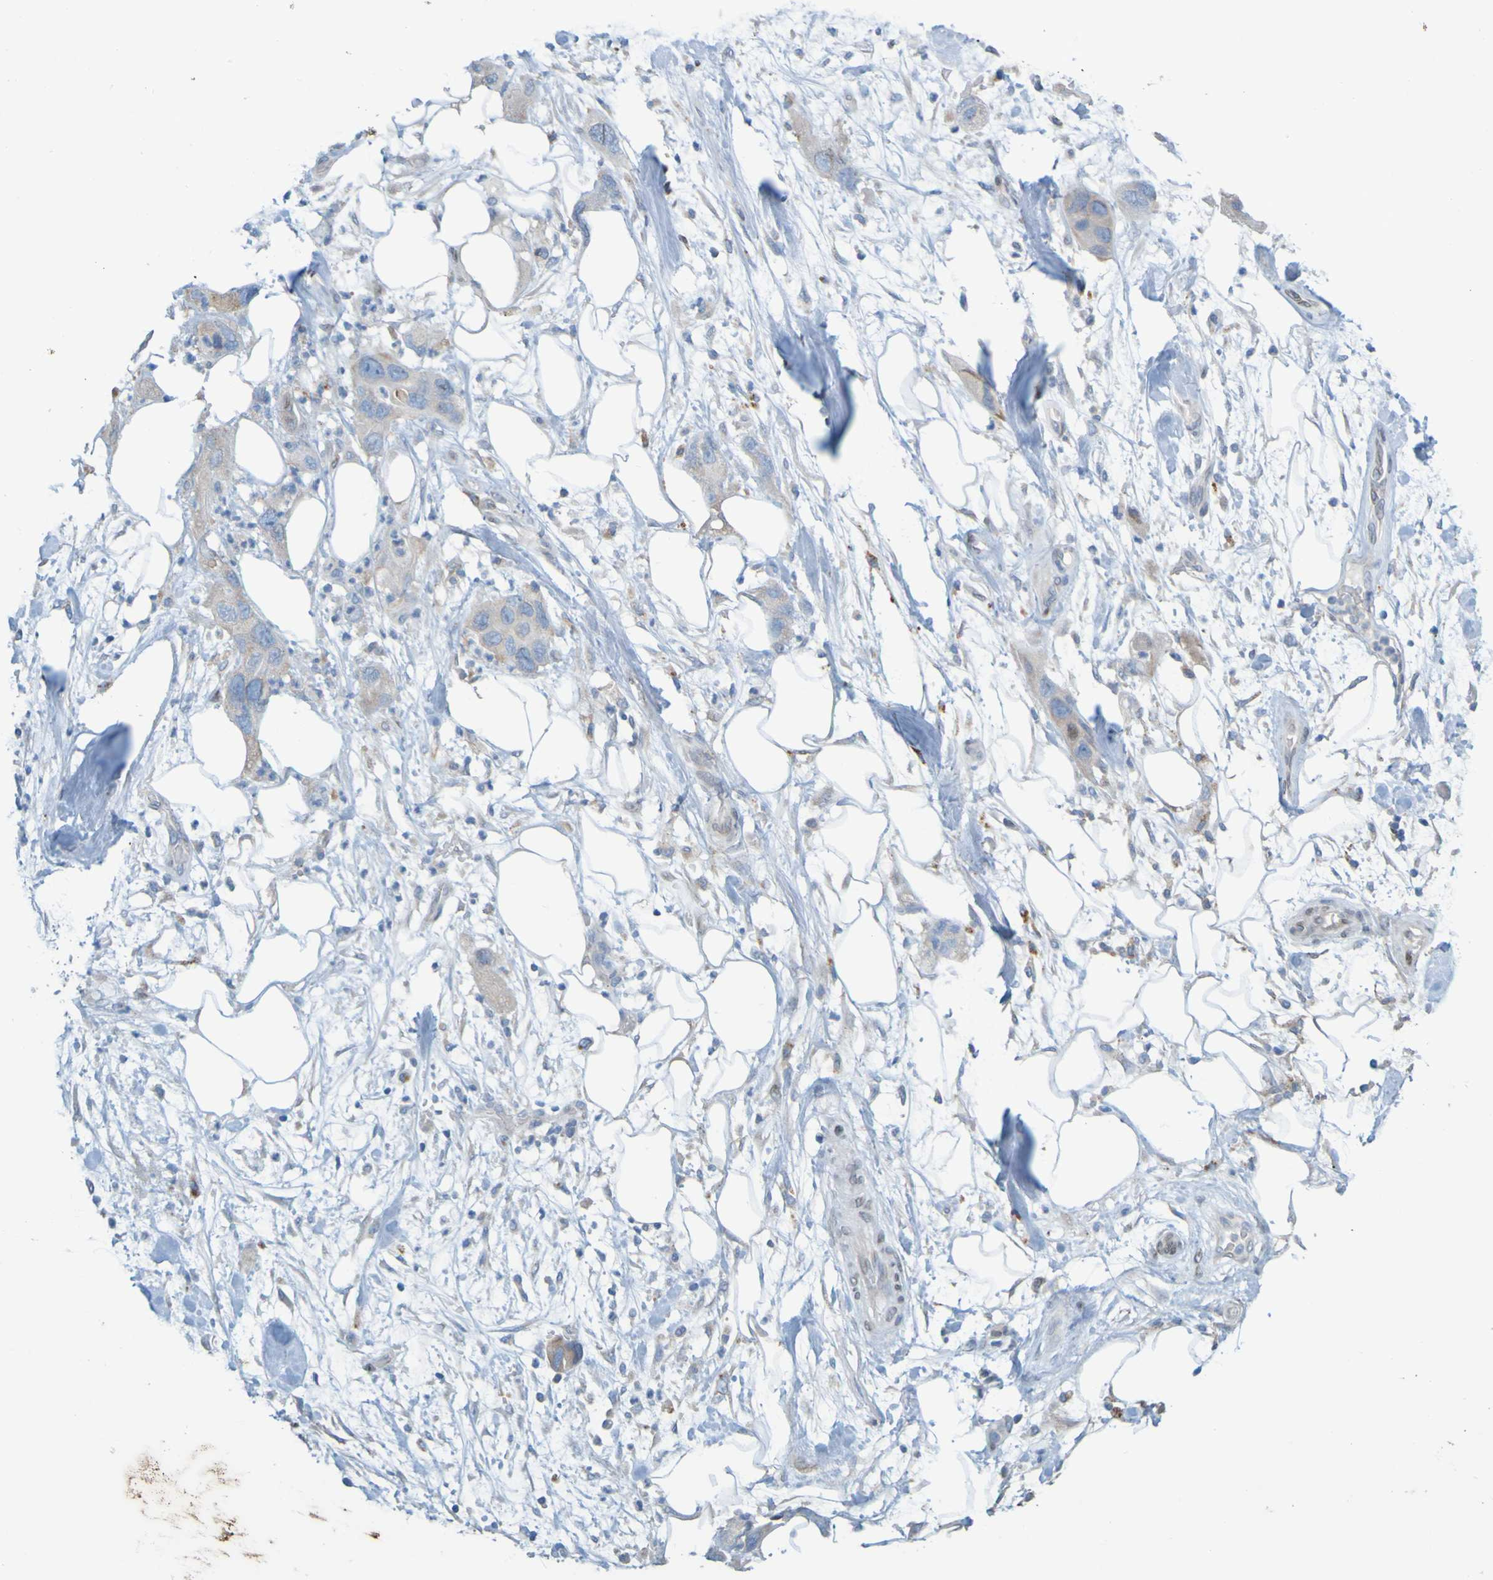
{"staining": {"intensity": "weak", "quantity": ">75%", "location": "cytoplasmic/membranous"}, "tissue": "pancreatic cancer", "cell_type": "Tumor cells", "image_type": "cancer", "snomed": [{"axis": "morphology", "description": "Adenocarcinoma, NOS"}, {"axis": "topography", "description": "Pancreas"}], "caption": "Approximately >75% of tumor cells in pancreatic cancer (adenocarcinoma) display weak cytoplasmic/membranous protein expression as visualized by brown immunohistochemical staining.", "gene": "MAG", "patient": {"sex": "female", "age": 71}}